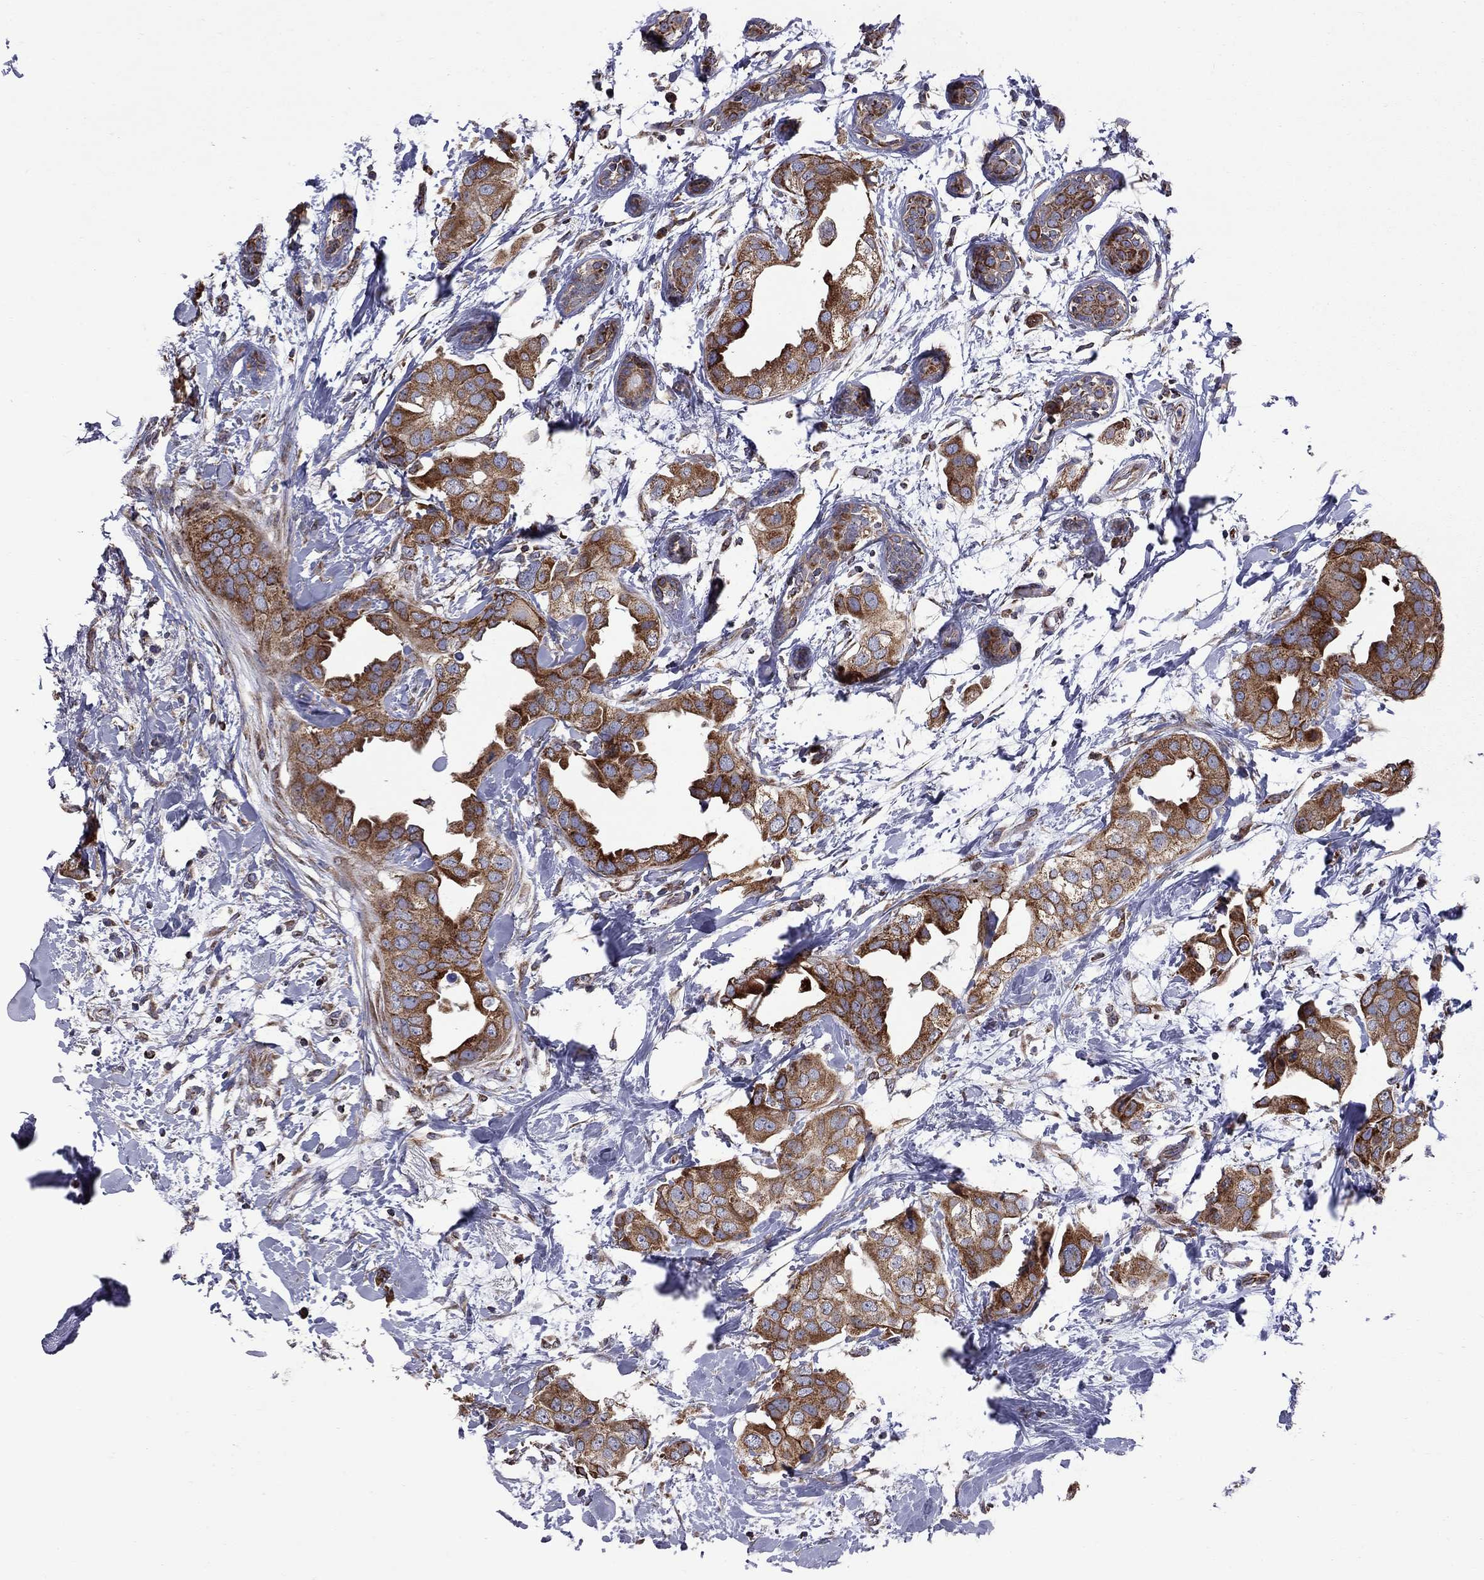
{"staining": {"intensity": "strong", "quantity": "25%-75%", "location": "cytoplasmic/membranous"}, "tissue": "breast cancer", "cell_type": "Tumor cells", "image_type": "cancer", "snomed": [{"axis": "morphology", "description": "Normal tissue, NOS"}, {"axis": "morphology", "description": "Duct carcinoma"}, {"axis": "topography", "description": "Breast"}], "caption": "Protein expression analysis of human breast intraductal carcinoma reveals strong cytoplasmic/membranous positivity in about 25%-75% of tumor cells.", "gene": "CLPTM1", "patient": {"sex": "female", "age": 40}}